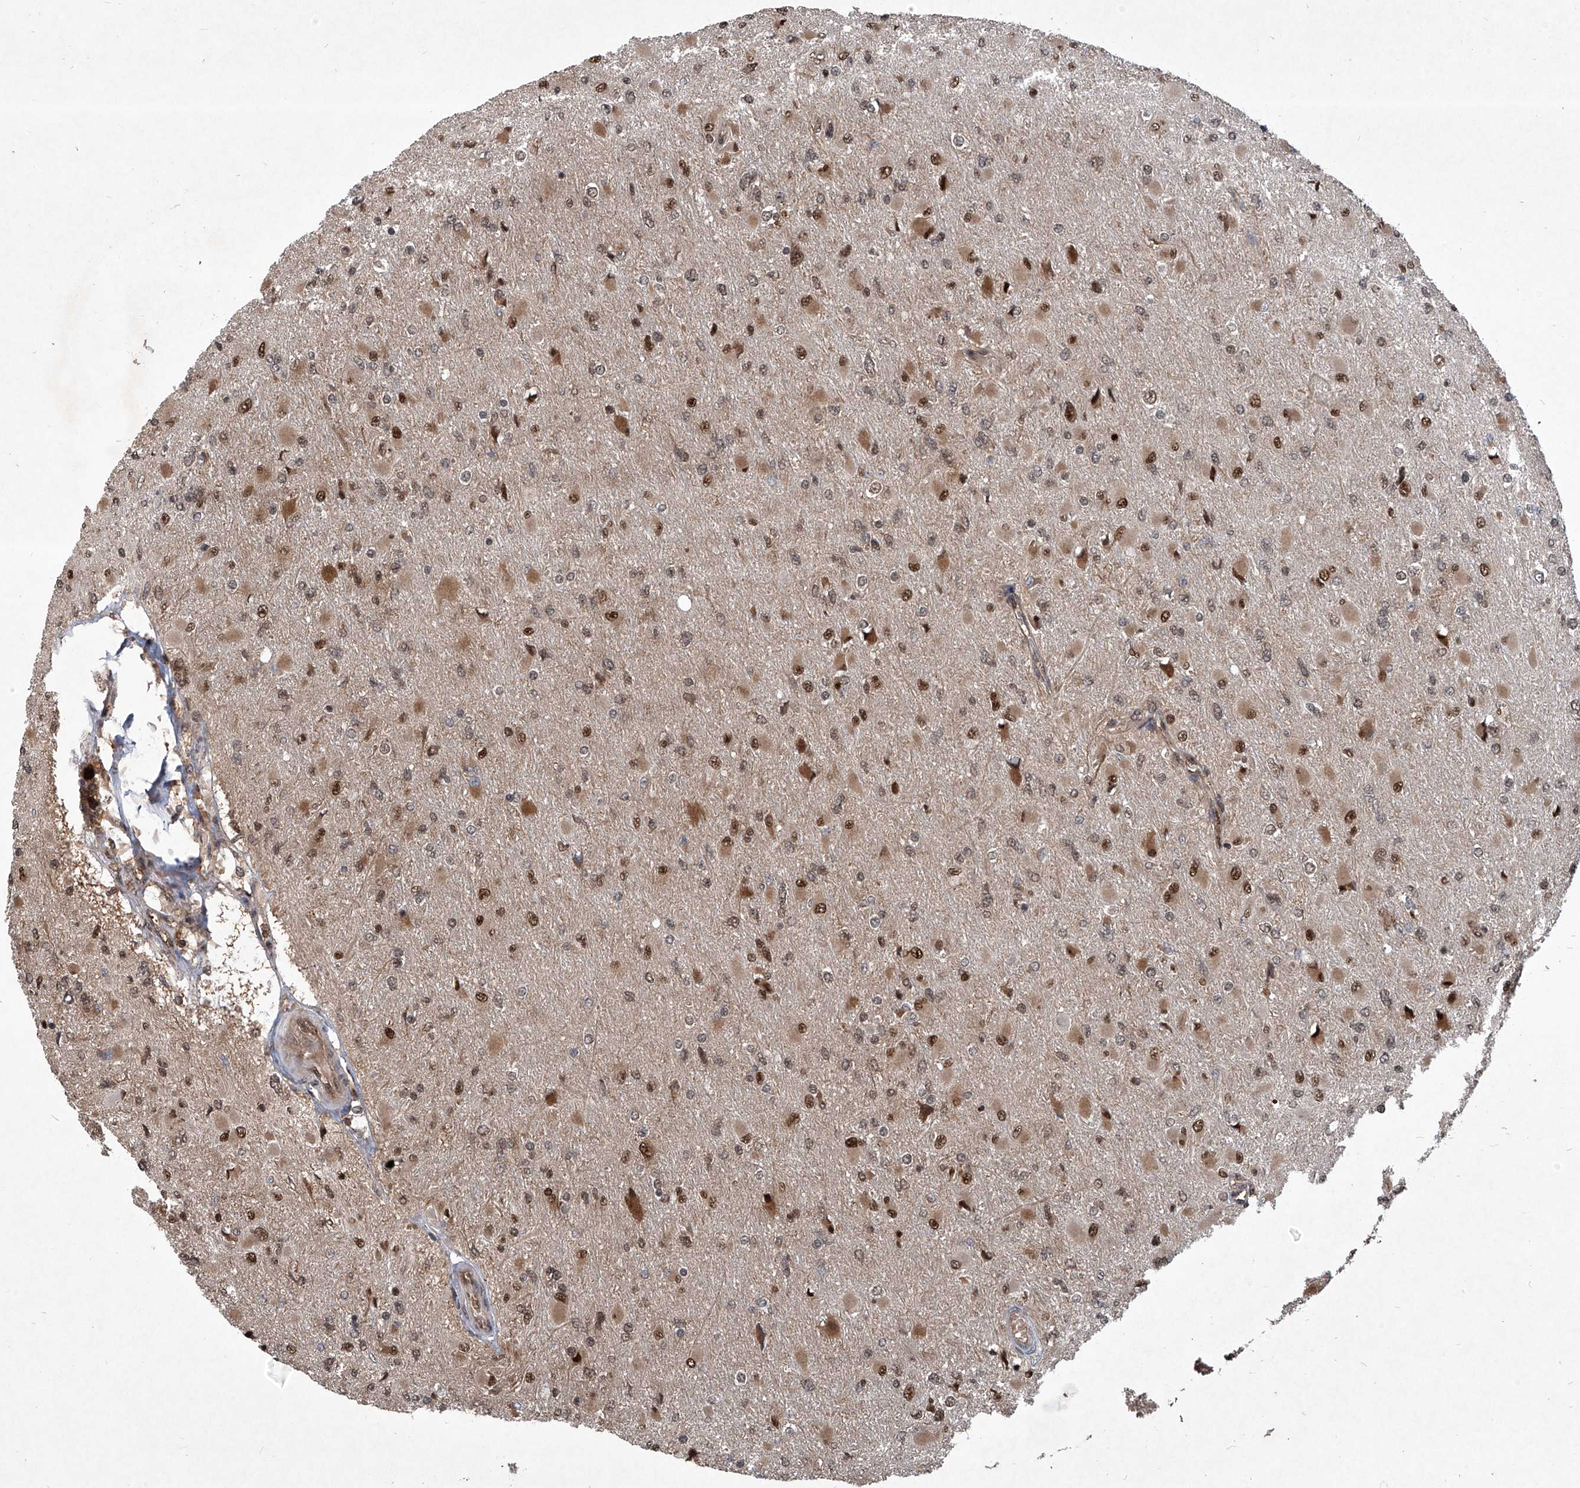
{"staining": {"intensity": "strong", "quantity": "25%-75%", "location": "nuclear"}, "tissue": "glioma", "cell_type": "Tumor cells", "image_type": "cancer", "snomed": [{"axis": "morphology", "description": "Glioma, malignant, High grade"}, {"axis": "topography", "description": "Cerebral cortex"}], "caption": "Glioma stained for a protein shows strong nuclear positivity in tumor cells.", "gene": "PSMB1", "patient": {"sex": "female", "age": 36}}